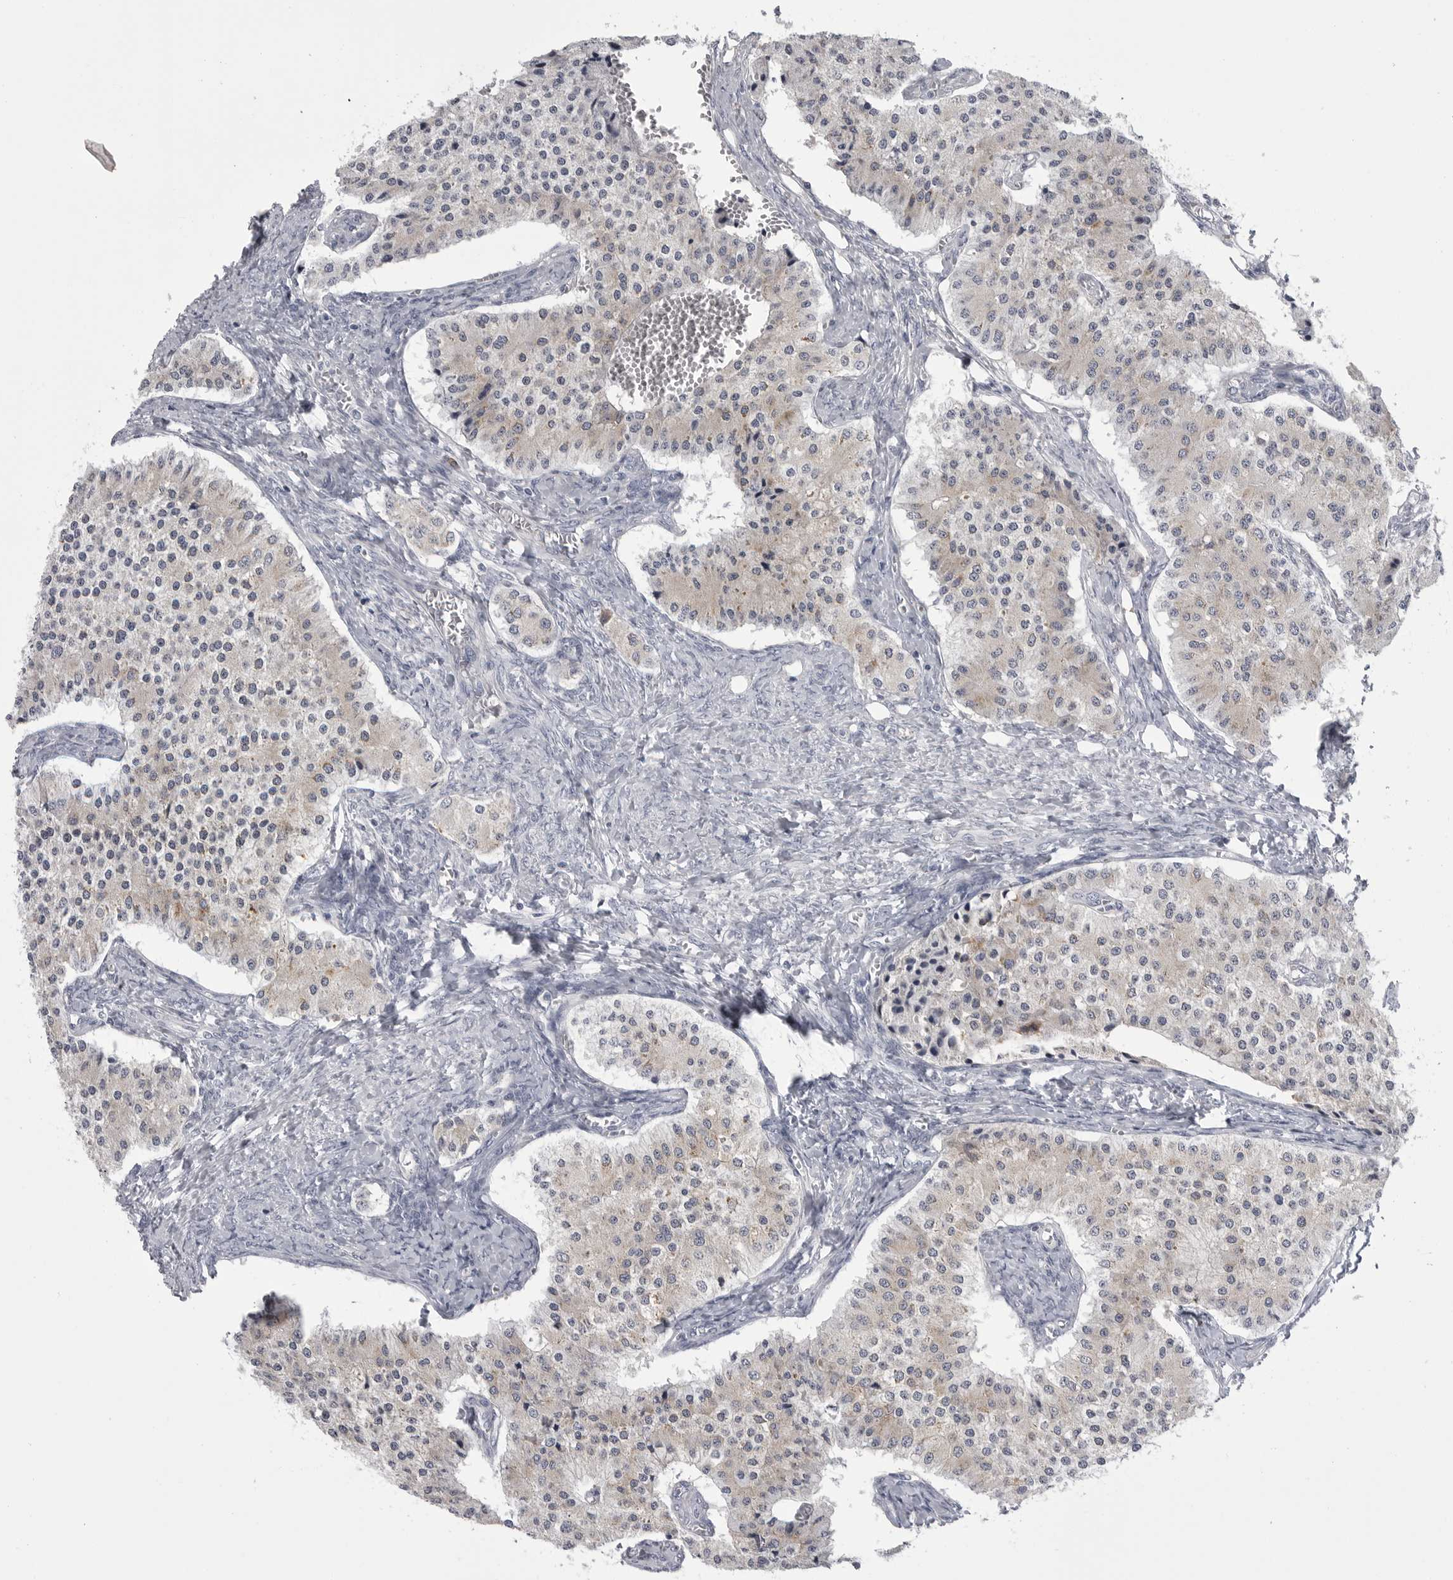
{"staining": {"intensity": "negative", "quantity": "none", "location": "none"}, "tissue": "carcinoid", "cell_type": "Tumor cells", "image_type": "cancer", "snomed": [{"axis": "morphology", "description": "Carcinoid, malignant, NOS"}, {"axis": "topography", "description": "Colon"}], "caption": "DAB immunohistochemical staining of malignant carcinoid reveals no significant positivity in tumor cells.", "gene": "FKBP2", "patient": {"sex": "female", "age": 52}}